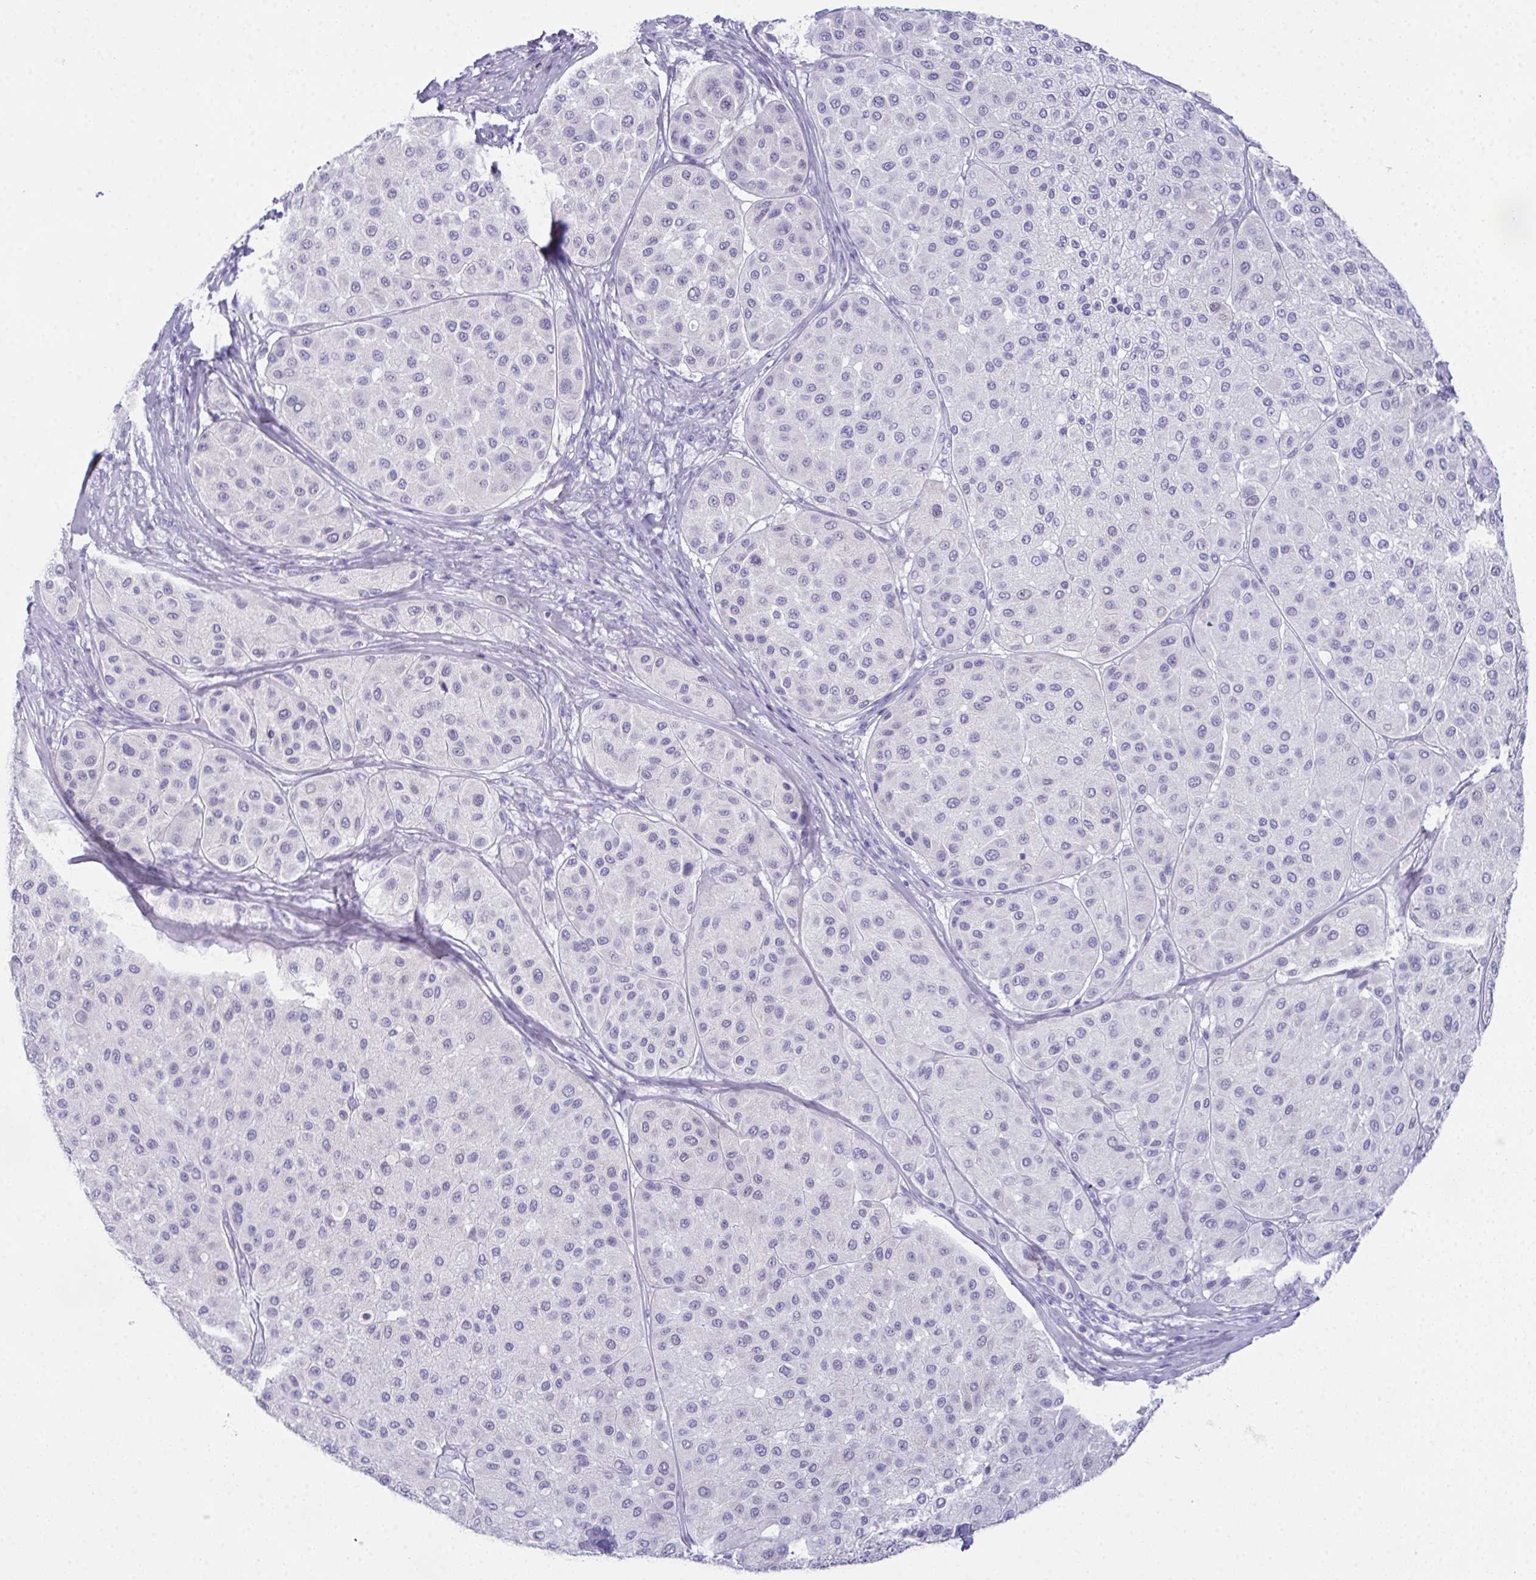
{"staining": {"intensity": "negative", "quantity": "none", "location": "none"}, "tissue": "melanoma", "cell_type": "Tumor cells", "image_type": "cancer", "snomed": [{"axis": "morphology", "description": "Malignant melanoma, Metastatic site"}, {"axis": "topography", "description": "Smooth muscle"}], "caption": "High power microscopy photomicrograph of an immunohistochemistry (IHC) micrograph of melanoma, revealing no significant expression in tumor cells. Nuclei are stained in blue.", "gene": "TEX19", "patient": {"sex": "male", "age": 41}}